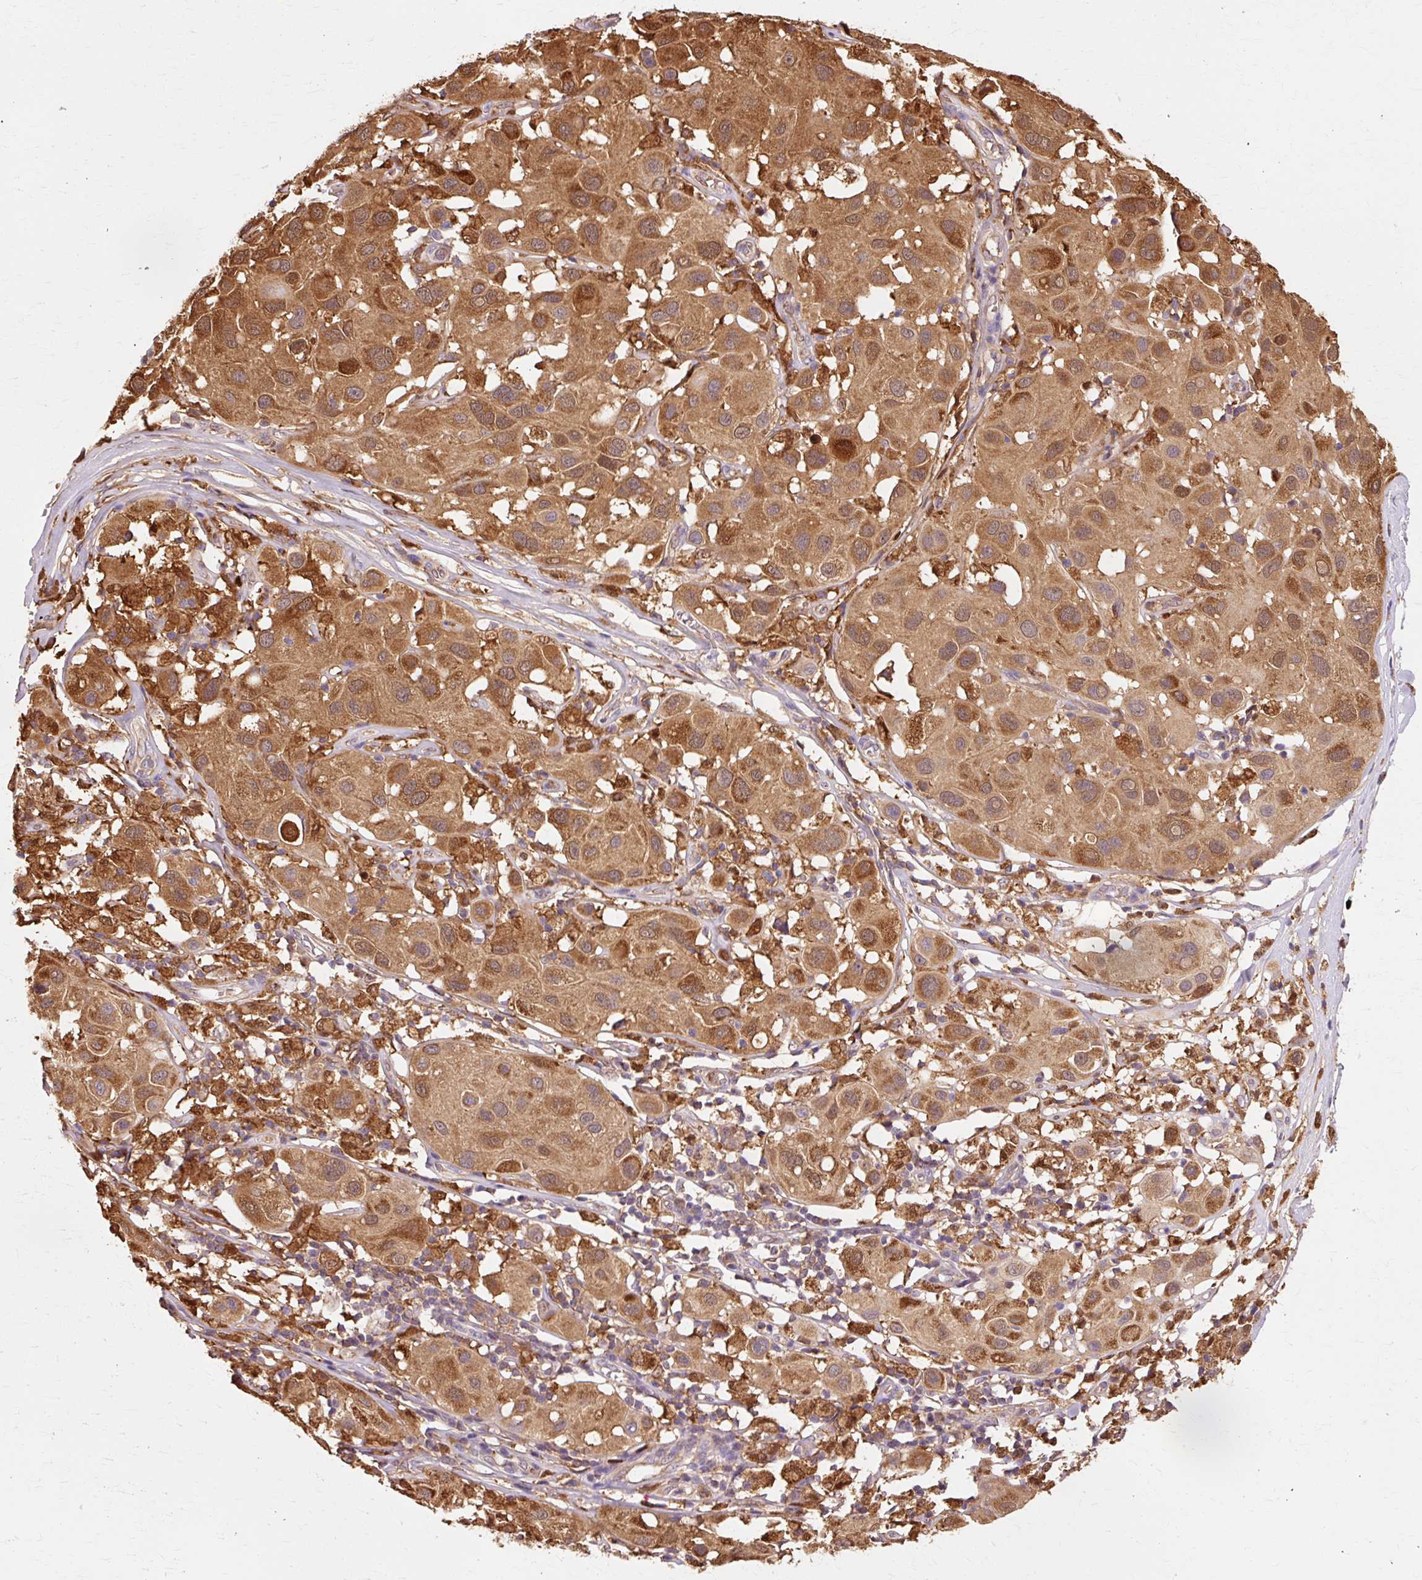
{"staining": {"intensity": "strong", "quantity": ">75%", "location": "cytoplasmic/membranous"}, "tissue": "melanoma", "cell_type": "Tumor cells", "image_type": "cancer", "snomed": [{"axis": "morphology", "description": "Malignant melanoma, Metastatic site"}, {"axis": "topography", "description": "Skin"}], "caption": "Tumor cells show strong cytoplasmic/membranous staining in about >75% of cells in melanoma.", "gene": "GPX1", "patient": {"sex": "male", "age": 41}}